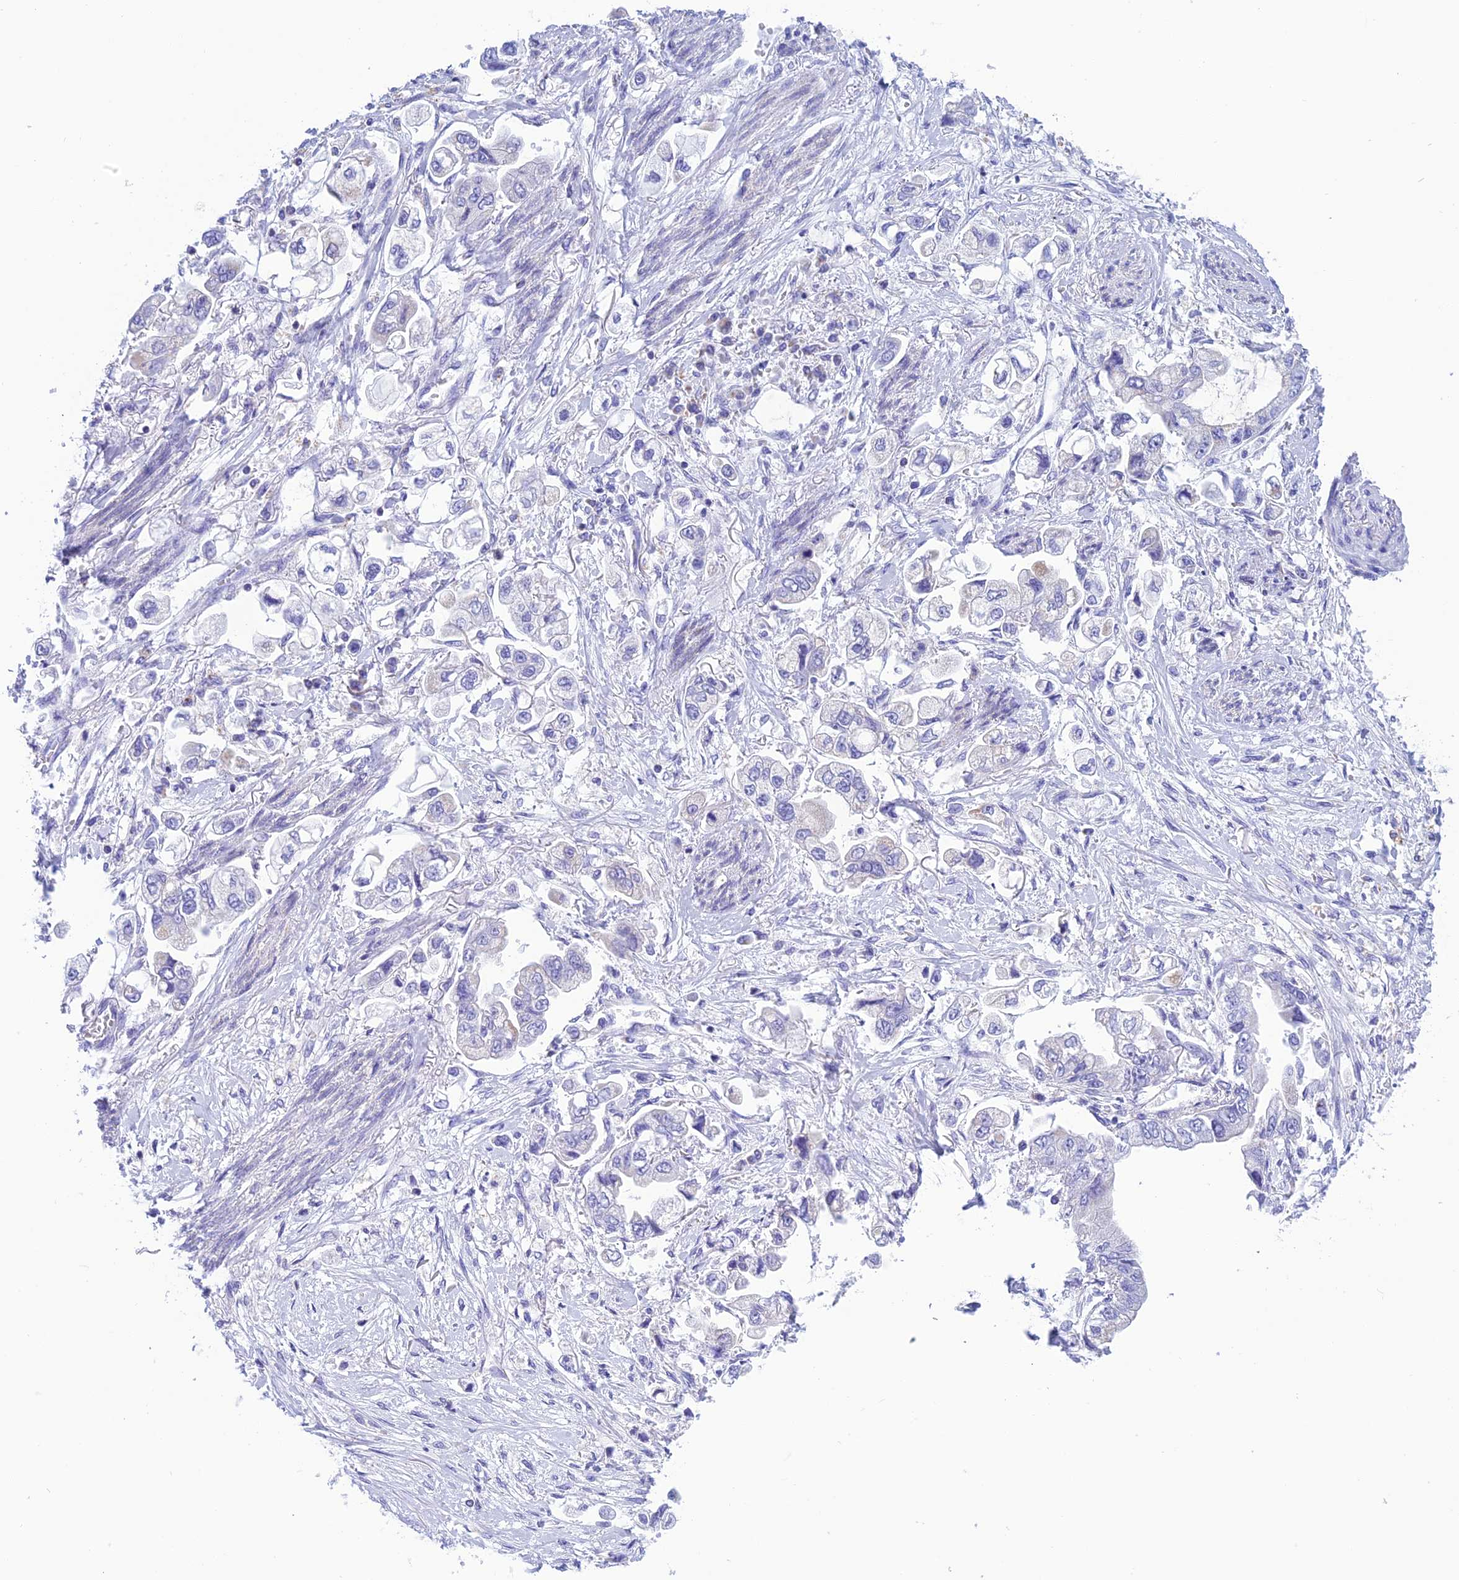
{"staining": {"intensity": "negative", "quantity": "none", "location": "none"}, "tissue": "stomach cancer", "cell_type": "Tumor cells", "image_type": "cancer", "snomed": [{"axis": "morphology", "description": "Adenocarcinoma, NOS"}, {"axis": "topography", "description": "Stomach"}], "caption": "The histopathology image shows no staining of tumor cells in stomach adenocarcinoma.", "gene": "NXPE4", "patient": {"sex": "male", "age": 62}}